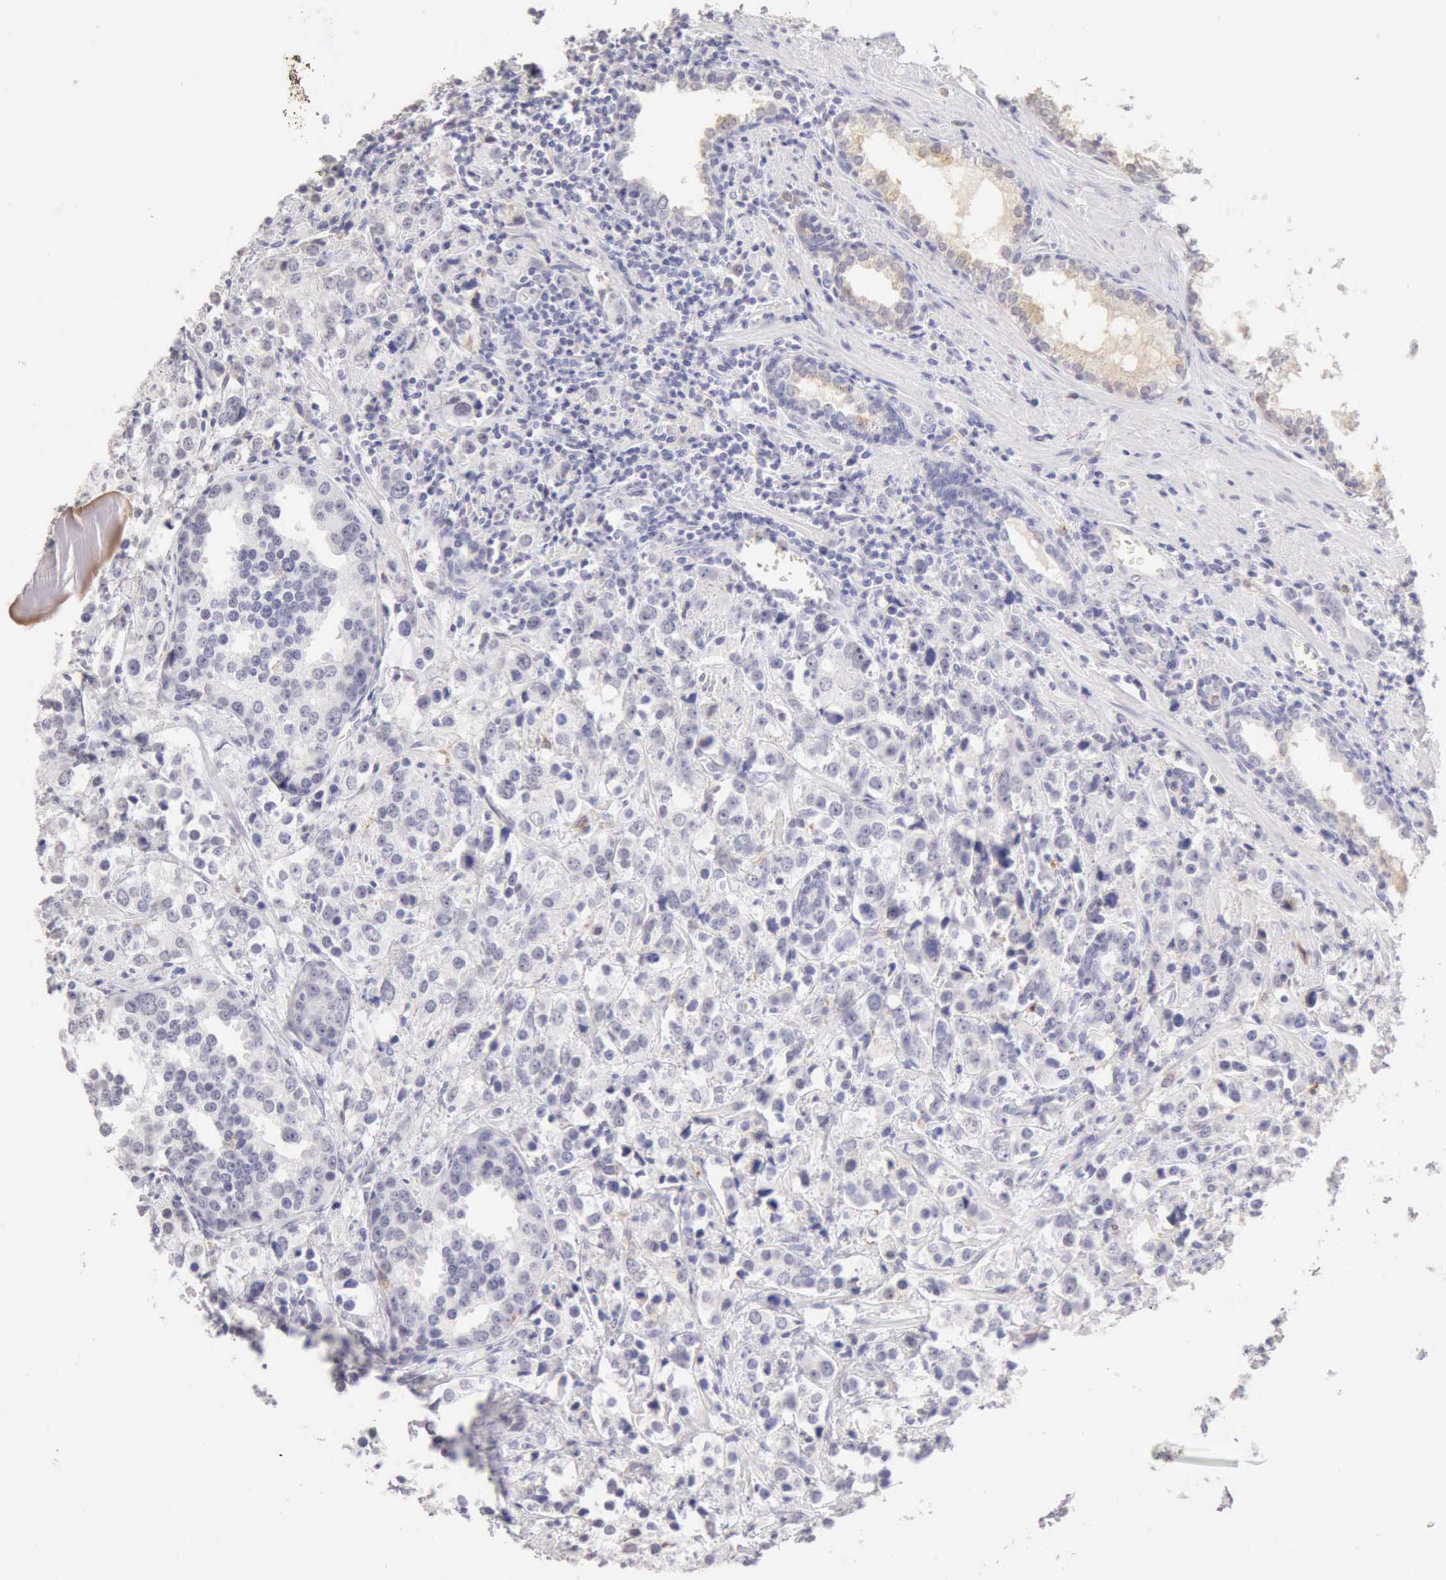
{"staining": {"intensity": "weak", "quantity": "<25%", "location": "cytoplasmic/membranous"}, "tissue": "prostate cancer", "cell_type": "Tumor cells", "image_type": "cancer", "snomed": [{"axis": "morphology", "description": "Adenocarcinoma, High grade"}, {"axis": "topography", "description": "Prostate"}], "caption": "Immunohistochemical staining of prostate cancer (high-grade adenocarcinoma) reveals no significant staining in tumor cells. (Immunohistochemistry, brightfield microscopy, high magnification).", "gene": "RNASE1", "patient": {"sex": "male", "age": 71}}